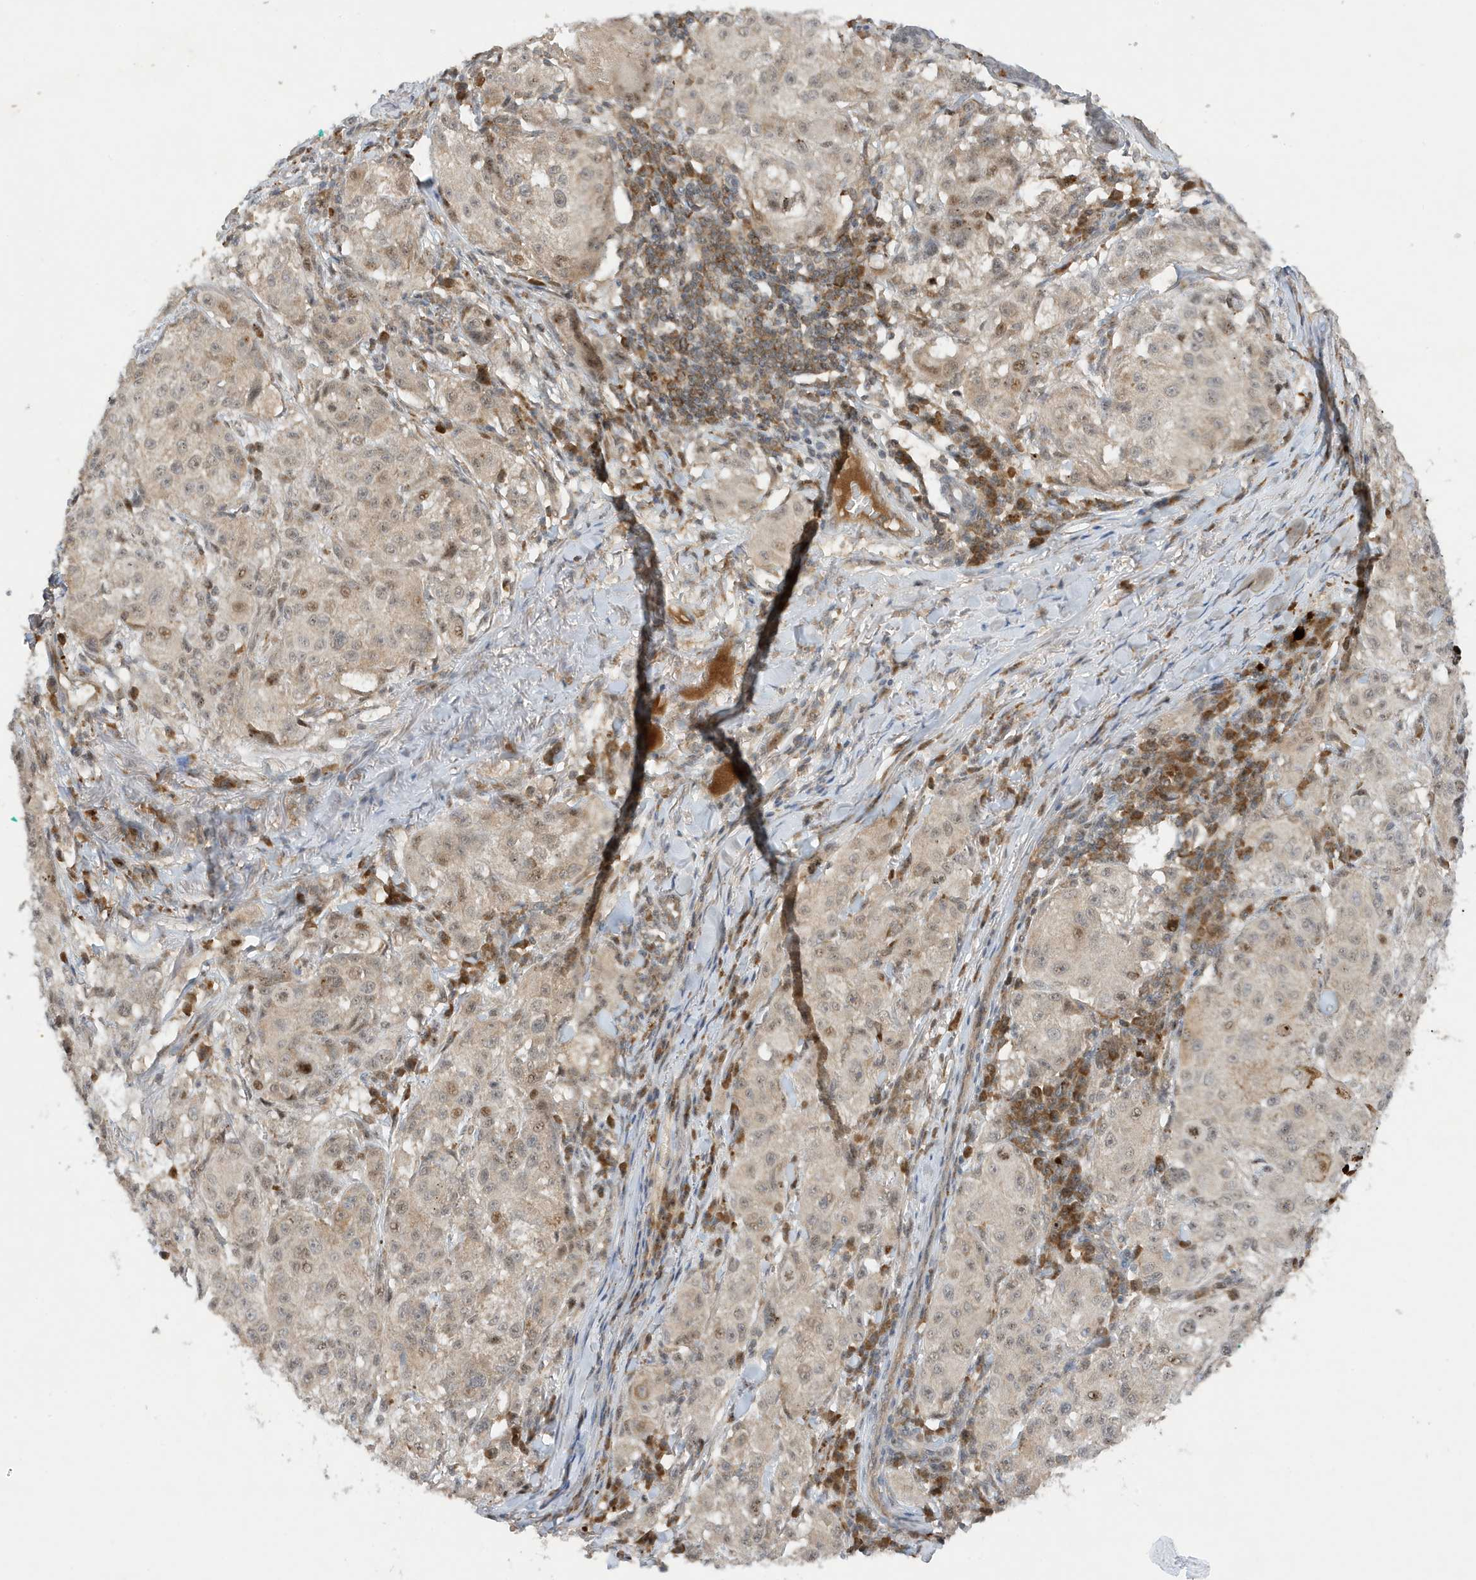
{"staining": {"intensity": "moderate", "quantity": "<25%", "location": "nuclear"}, "tissue": "melanoma", "cell_type": "Tumor cells", "image_type": "cancer", "snomed": [{"axis": "morphology", "description": "Necrosis, NOS"}, {"axis": "morphology", "description": "Malignant melanoma, NOS"}, {"axis": "topography", "description": "Skin"}], "caption": "IHC image of malignant melanoma stained for a protein (brown), which reveals low levels of moderate nuclear positivity in approximately <25% of tumor cells.", "gene": "MAST3", "patient": {"sex": "female", "age": 87}}